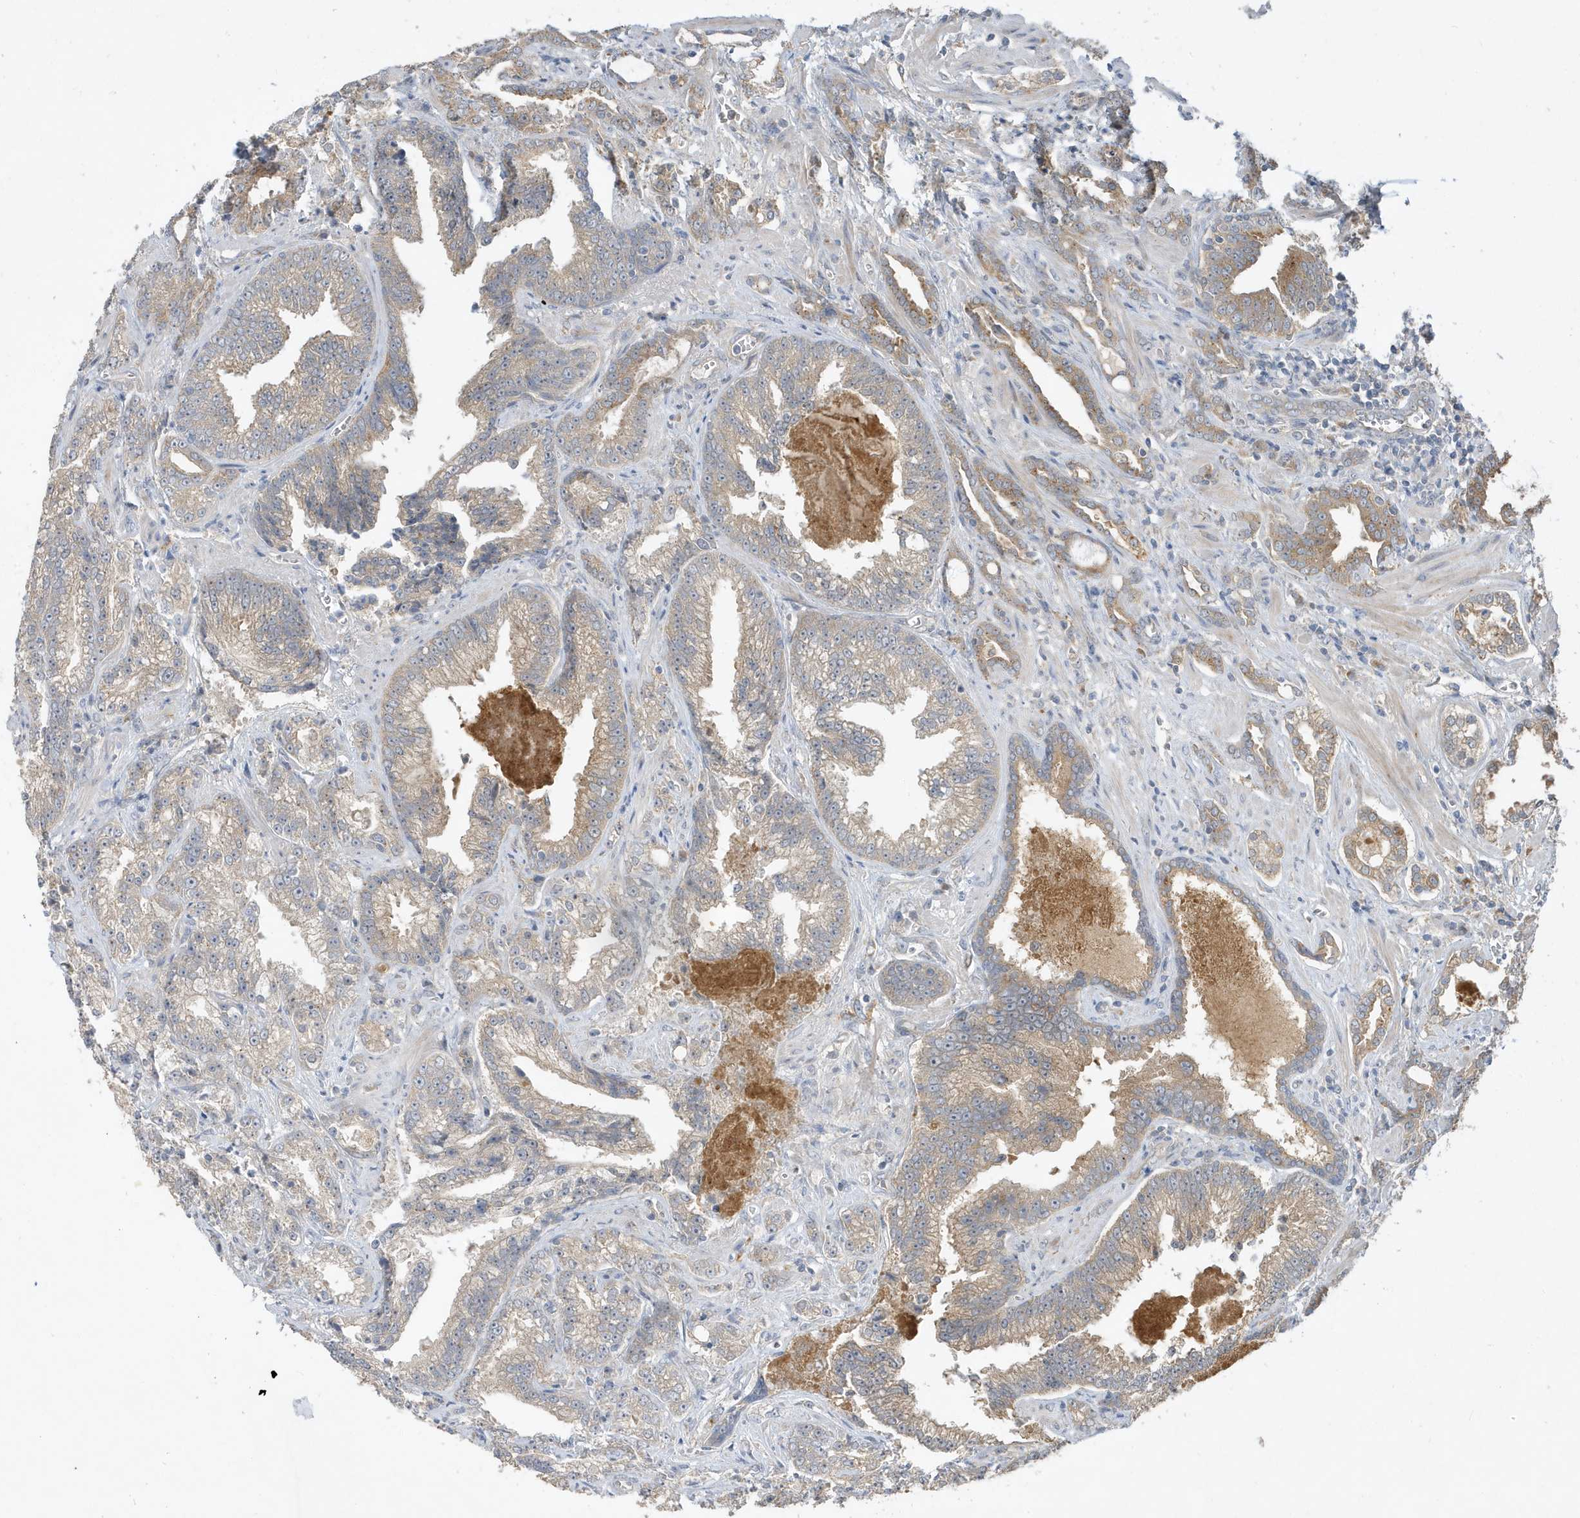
{"staining": {"intensity": "weak", "quantity": "<25%", "location": "cytoplasmic/membranous"}, "tissue": "prostate cancer", "cell_type": "Tumor cells", "image_type": "cancer", "snomed": [{"axis": "morphology", "description": "Adenocarcinoma, High grade"}, {"axis": "topography", "description": "Prostate and seminal vesicle, NOS"}], "caption": "This is an immunohistochemistry (IHC) photomicrograph of human prostate high-grade adenocarcinoma. There is no expression in tumor cells.", "gene": "LAPTM4A", "patient": {"sex": "male", "age": 67}}